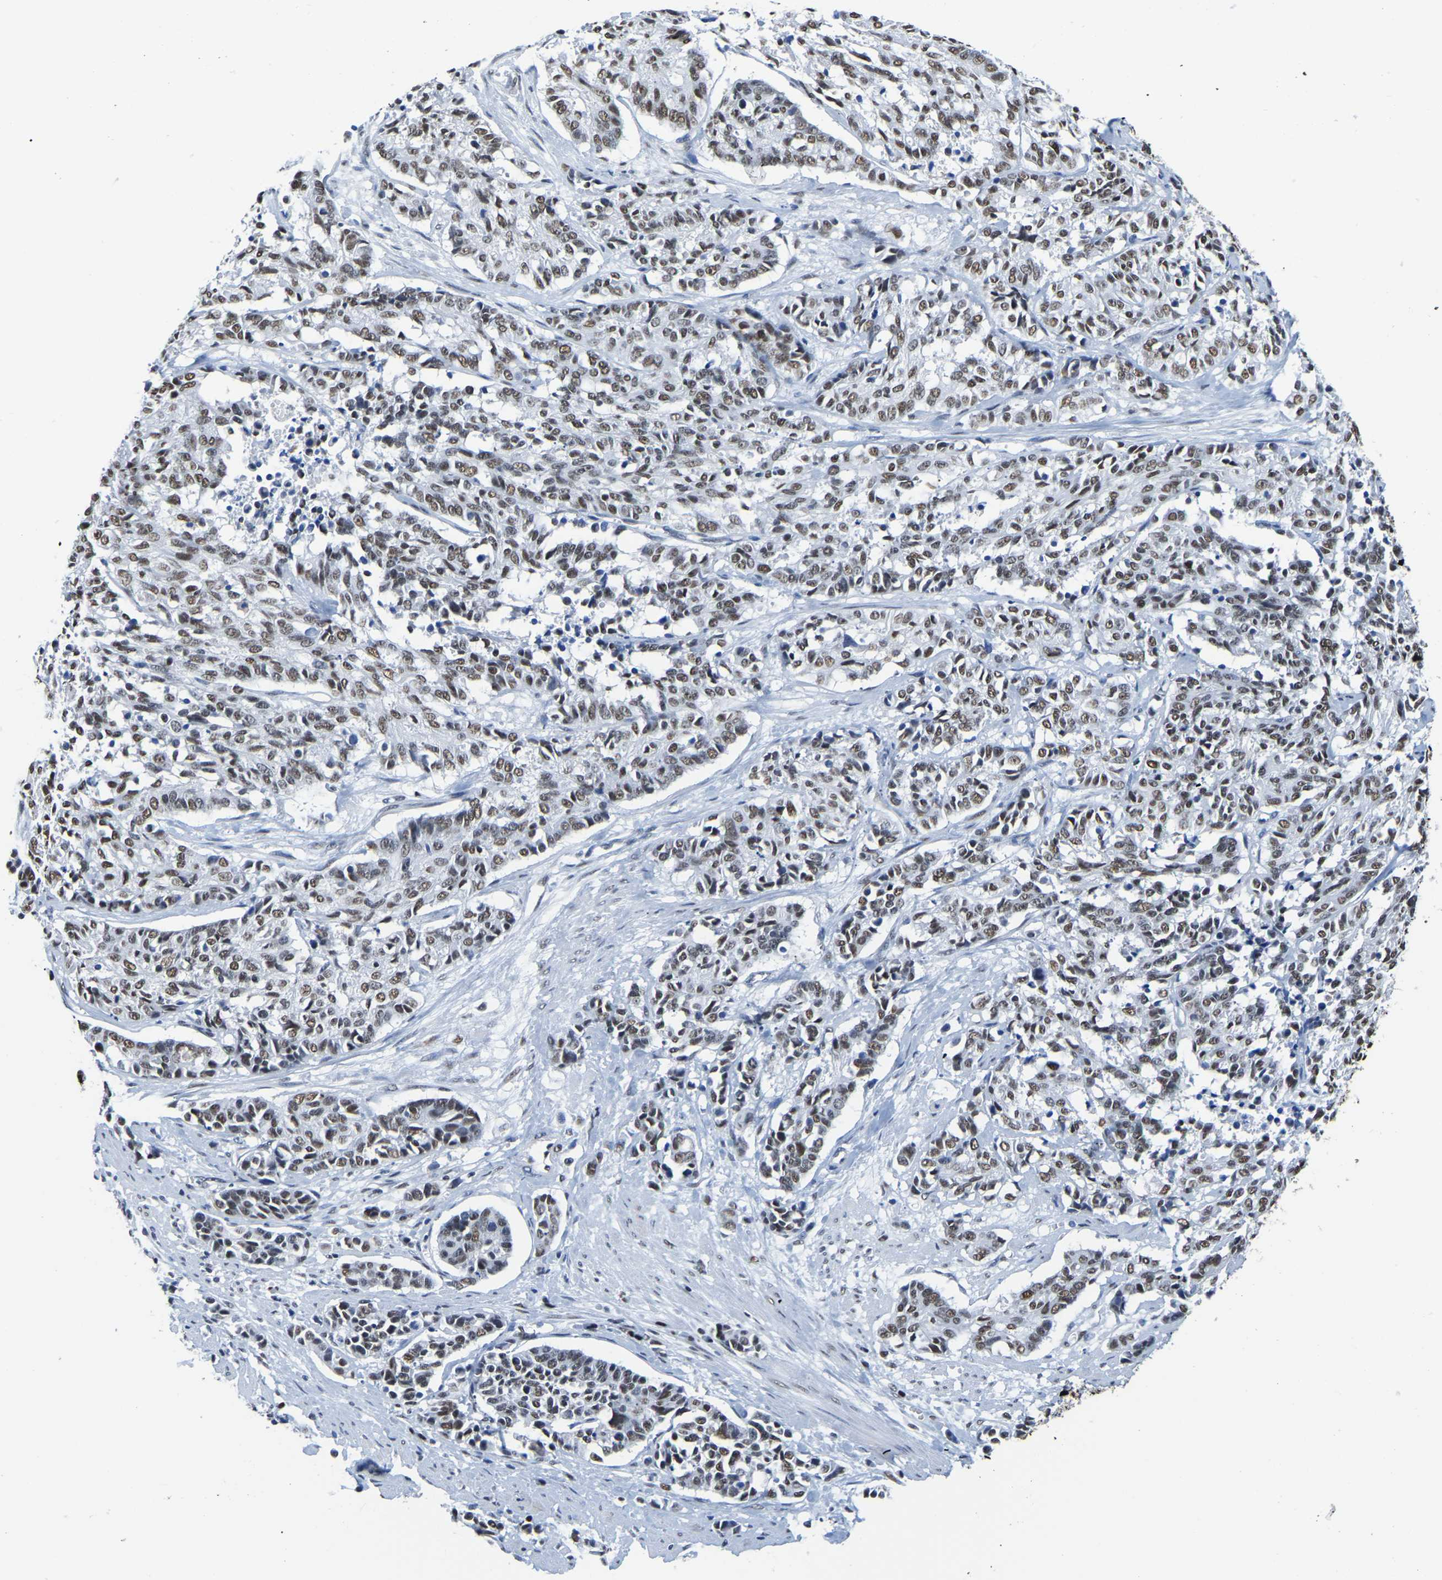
{"staining": {"intensity": "moderate", "quantity": ">75%", "location": "nuclear"}, "tissue": "cervical cancer", "cell_type": "Tumor cells", "image_type": "cancer", "snomed": [{"axis": "morphology", "description": "Squamous cell carcinoma, NOS"}, {"axis": "topography", "description": "Cervix"}], "caption": "Human cervical squamous cell carcinoma stained for a protein (brown) exhibits moderate nuclear positive expression in approximately >75% of tumor cells.", "gene": "UBA1", "patient": {"sex": "female", "age": 35}}